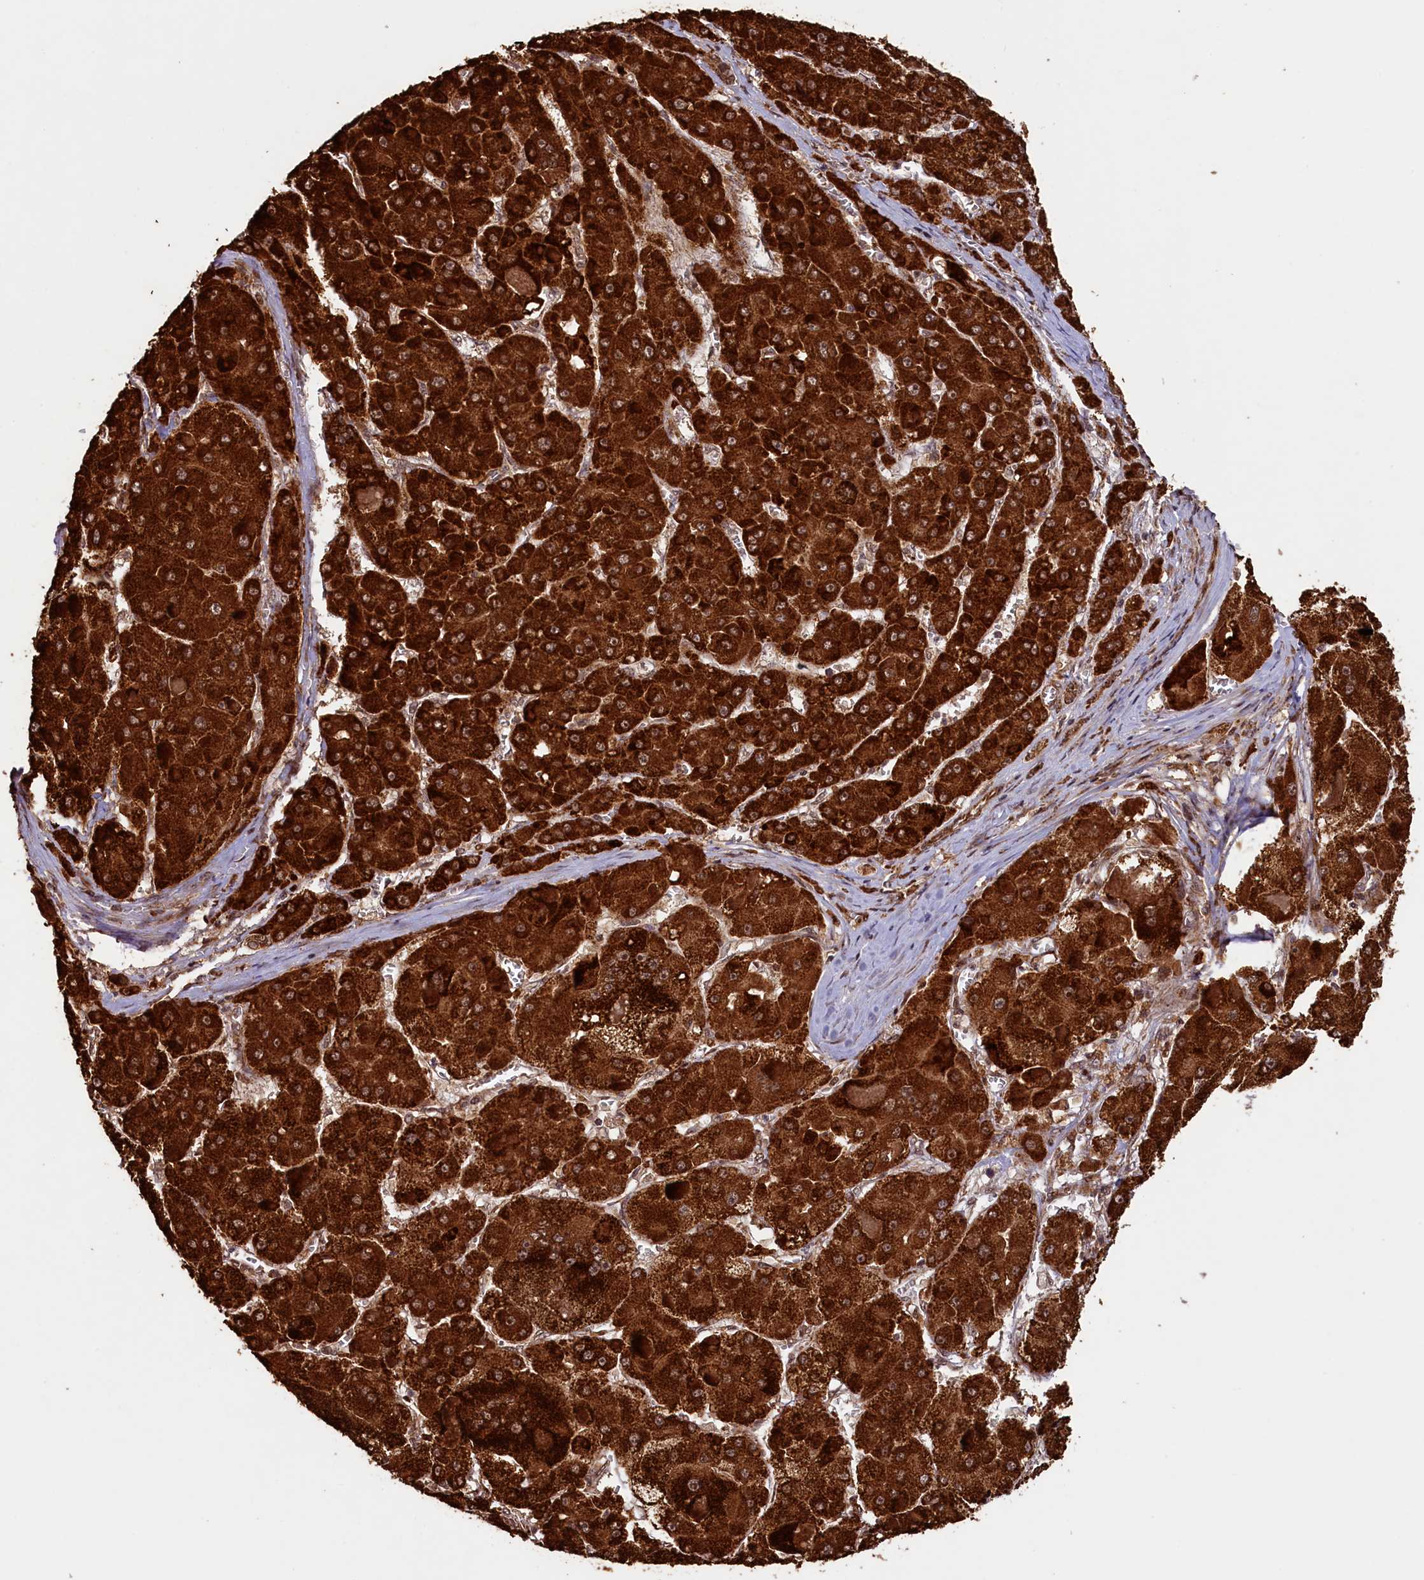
{"staining": {"intensity": "strong", "quantity": ">75%", "location": "cytoplasmic/membranous"}, "tissue": "liver cancer", "cell_type": "Tumor cells", "image_type": "cancer", "snomed": [{"axis": "morphology", "description": "Carcinoma, Hepatocellular, NOS"}, {"axis": "topography", "description": "Liver"}], "caption": "The histopathology image displays a brown stain indicating the presence of a protein in the cytoplasmic/membranous of tumor cells in hepatocellular carcinoma (liver). (Brightfield microscopy of DAB IHC at high magnification).", "gene": "SHPRH", "patient": {"sex": "female", "age": 73}}